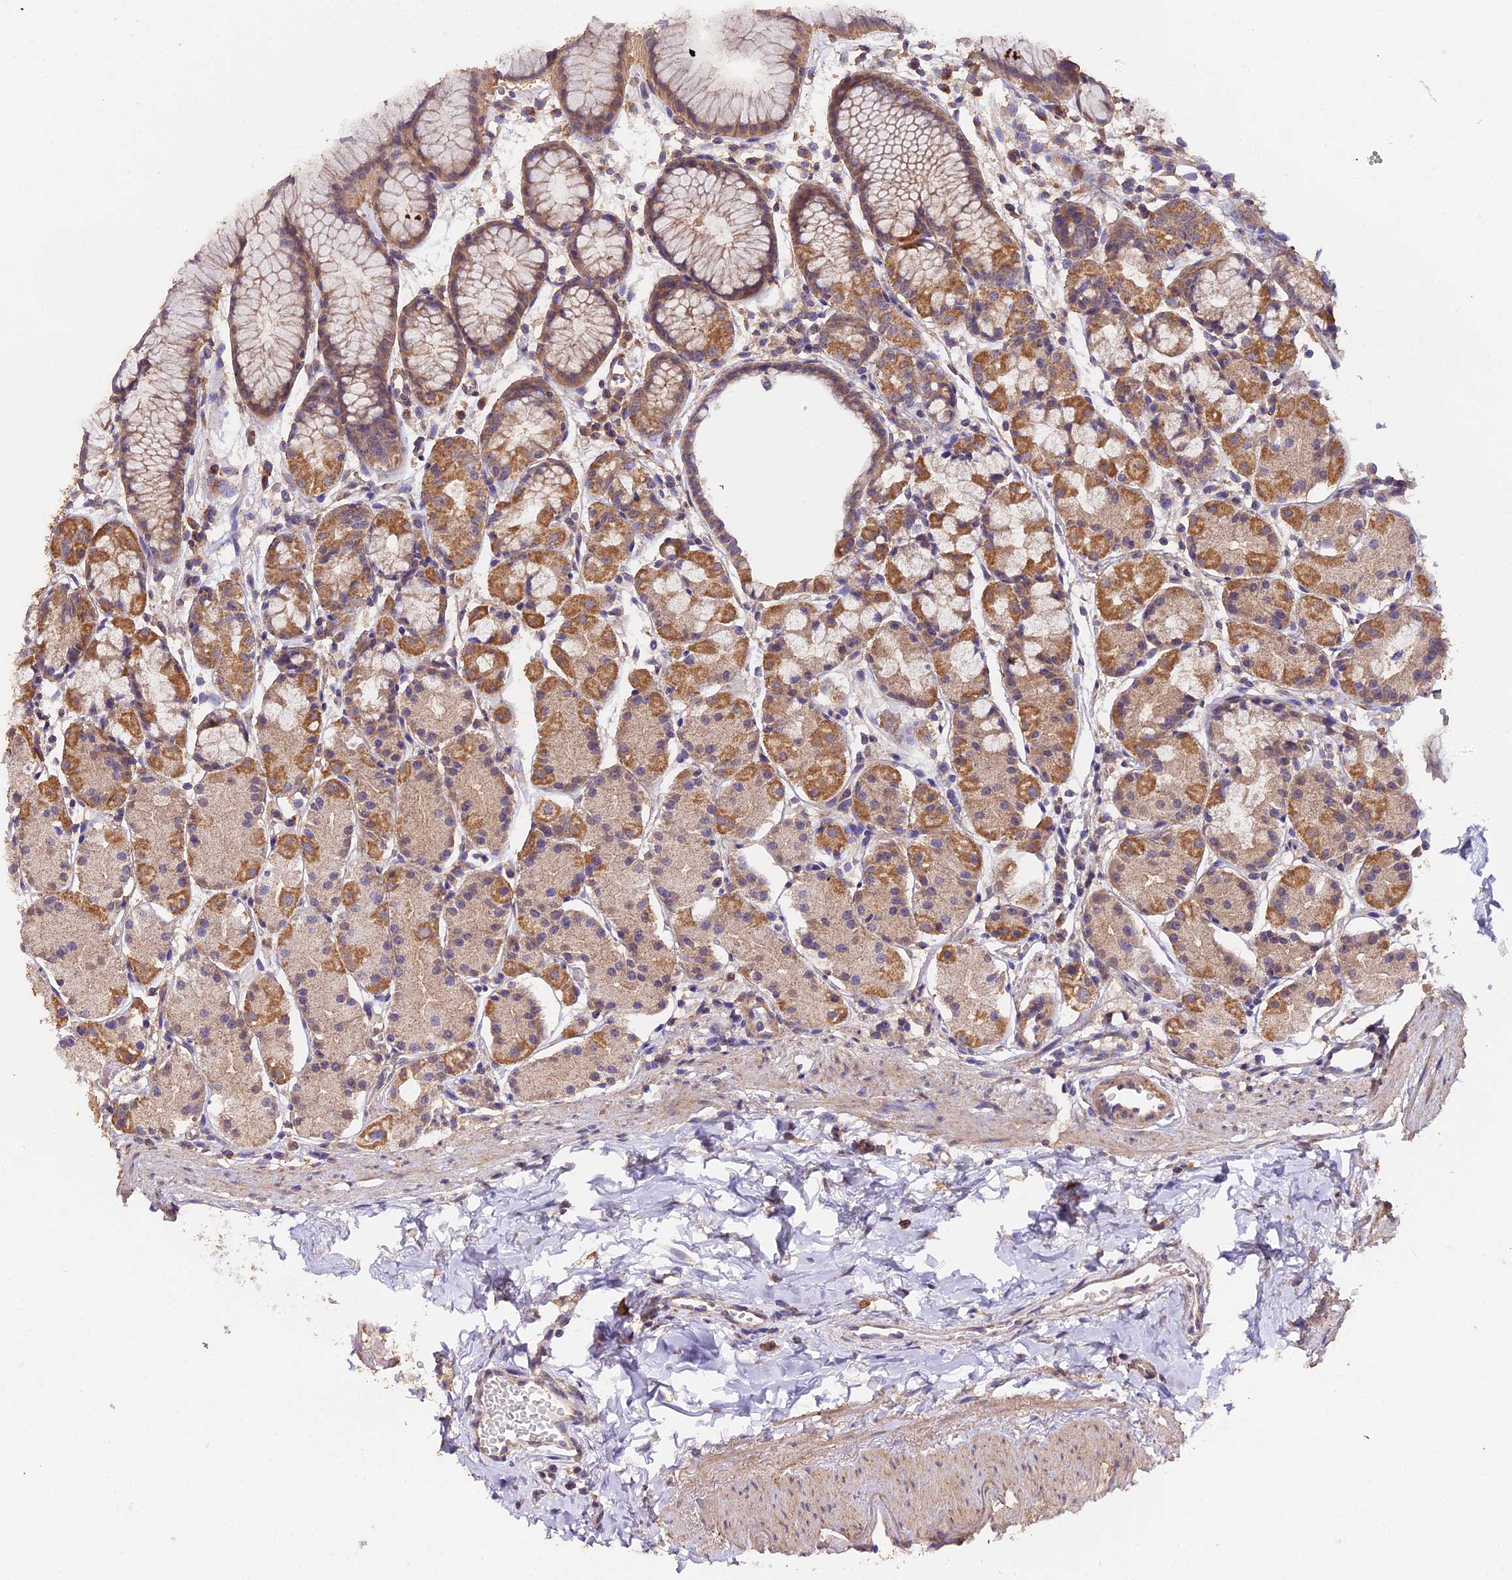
{"staining": {"intensity": "moderate", "quantity": ">75%", "location": "cytoplasmic/membranous"}, "tissue": "stomach", "cell_type": "Glandular cells", "image_type": "normal", "snomed": [{"axis": "morphology", "description": "Normal tissue, NOS"}, {"axis": "topography", "description": "Stomach, upper"}], "caption": "This histopathology image displays benign stomach stained with IHC to label a protein in brown. The cytoplasmic/membranous of glandular cells show moderate positivity for the protein. Nuclei are counter-stained blue.", "gene": "METTL13", "patient": {"sex": "male", "age": 47}}